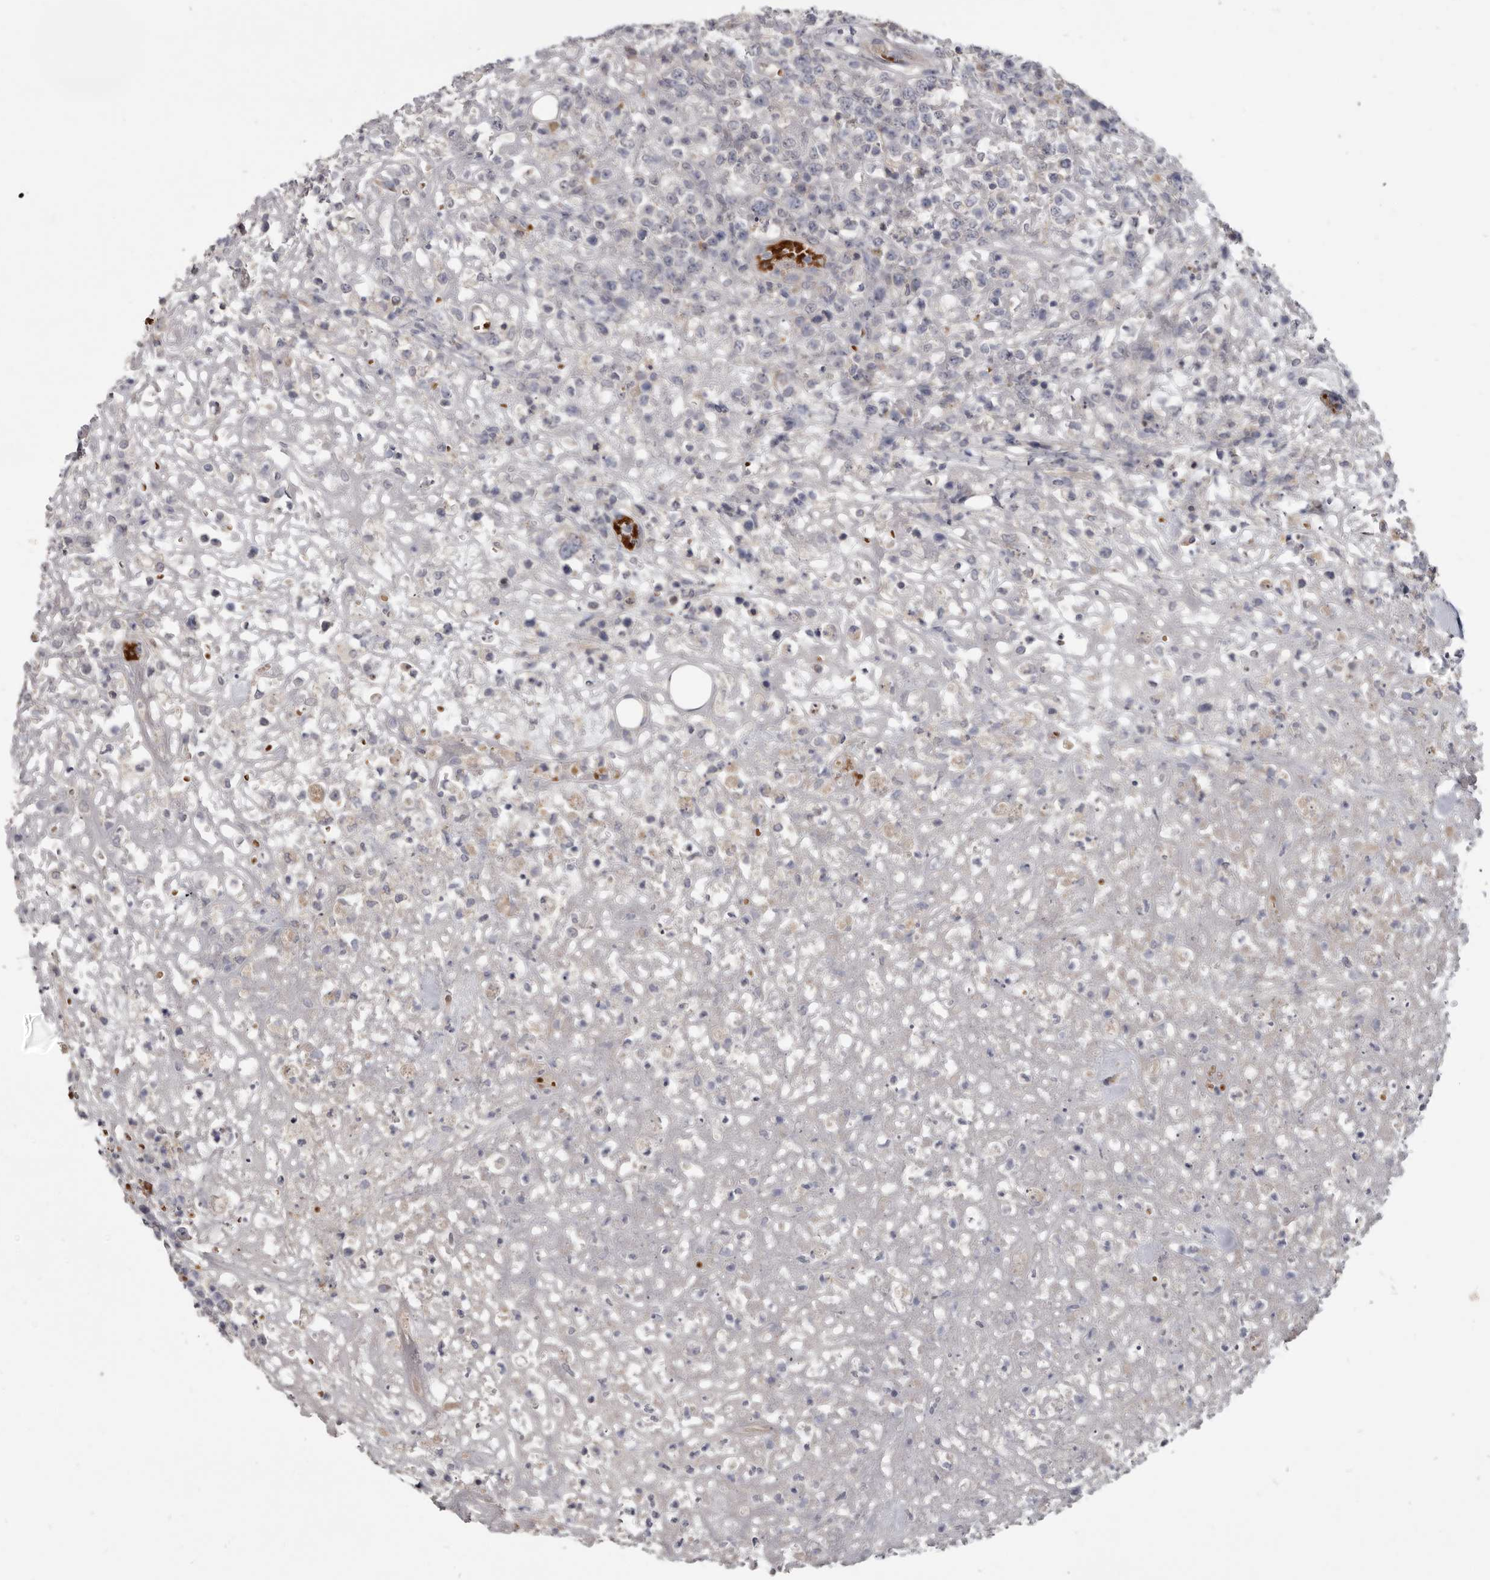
{"staining": {"intensity": "negative", "quantity": "none", "location": "none"}, "tissue": "lymphoma", "cell_type": "Tumor cells", "image_type": "cancer", "snomed": [{"axis": "morphology", "description": "Malignant lymphoma, non-Hodgkin's type, High grade"}, {"axis": "topography", "description": "Colon"}], "caption": "Human lymphoma stained for a protein using immunohistochemistry demonstrates no staining in tumor cells.", "gene": "NENF", "patient": {"sex": "female", "age": 53}}